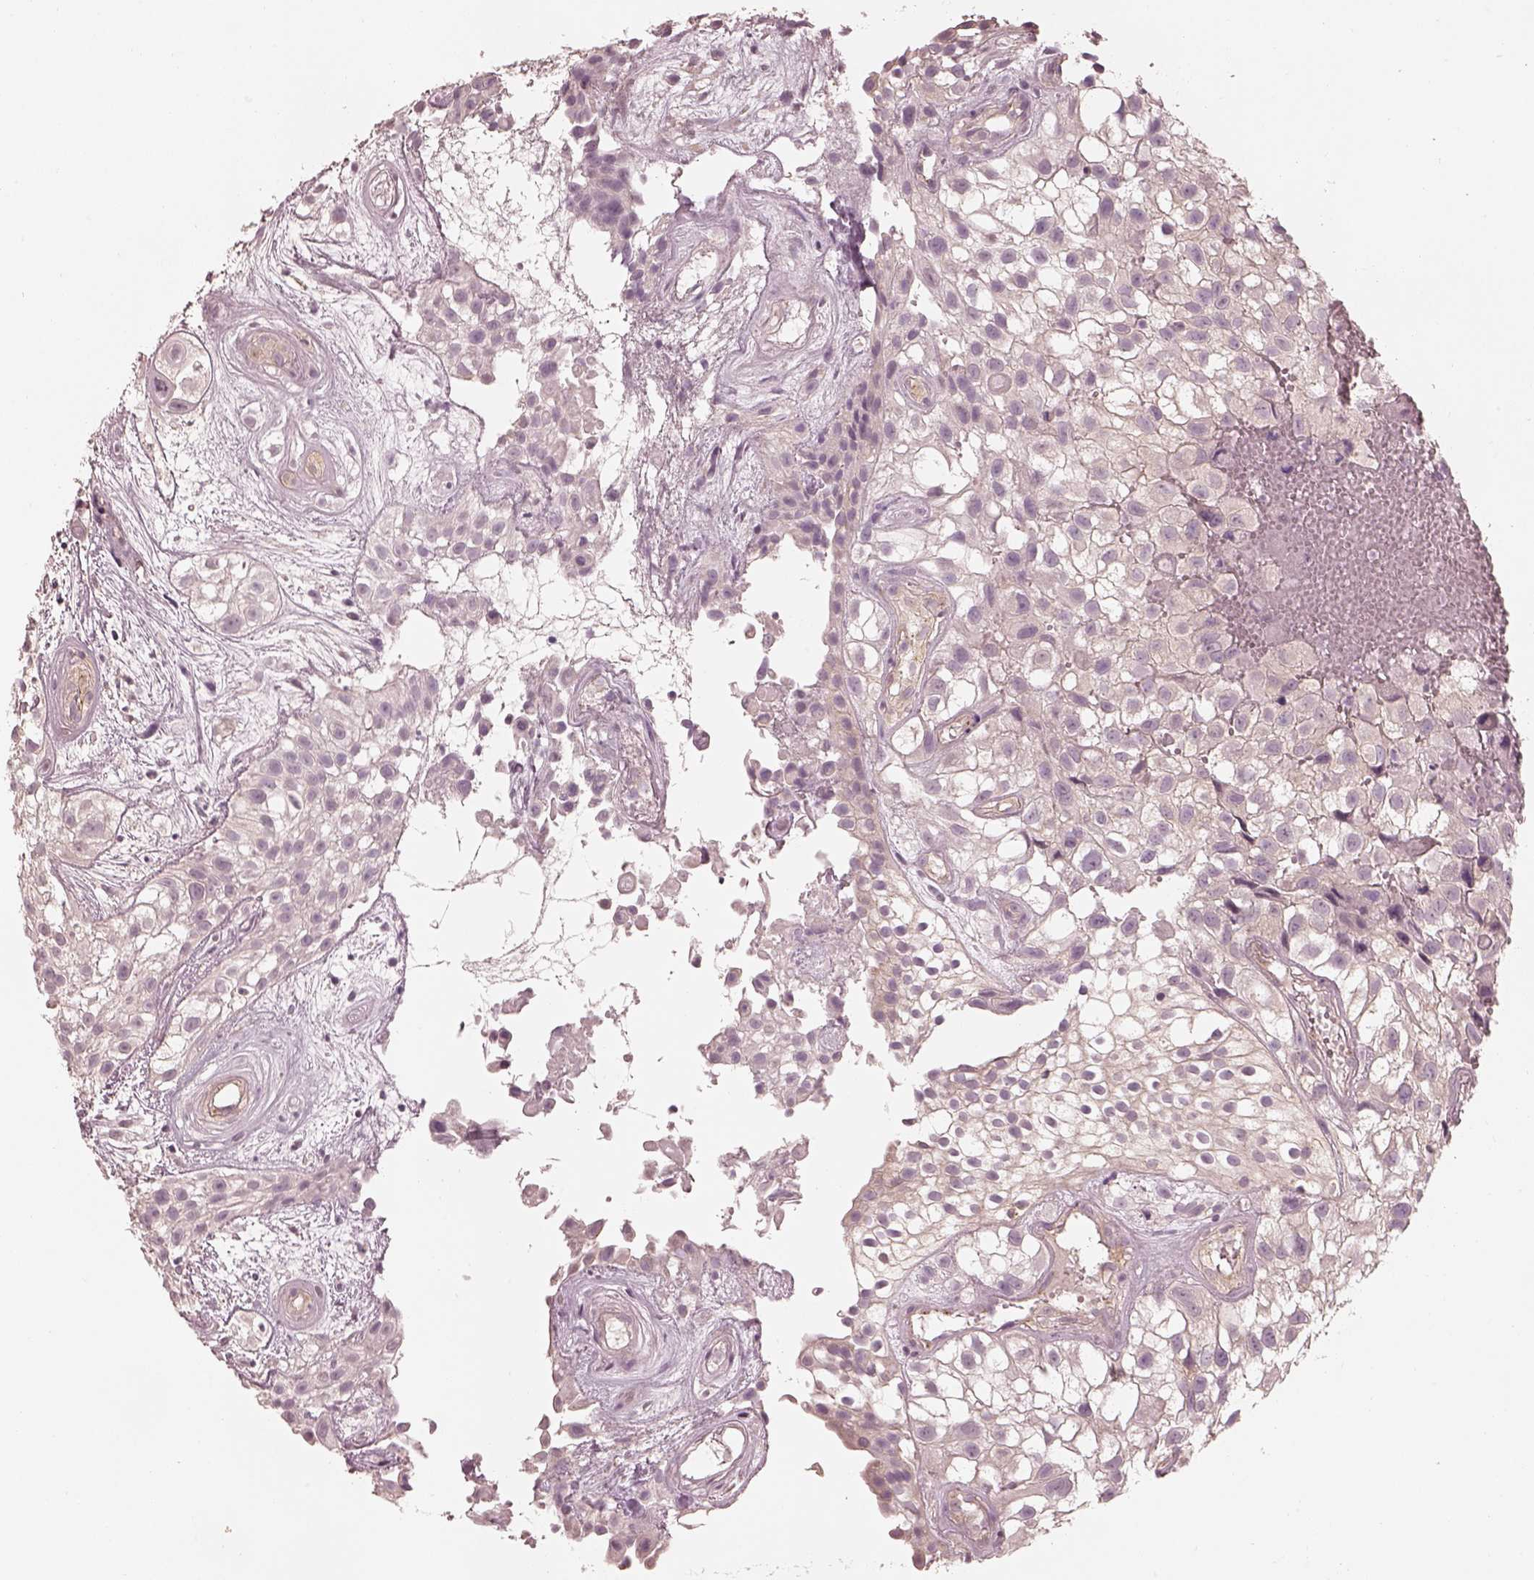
{"staining": {"intensity": "negative", "quantity": "none", "location": "none"}, "tissue": "urothelial cancer", "cell_type": "Tumor cells", "image_type": "cancer", "snomed": [{"axis": "morphology", "description": "Urothelial carcinoma, High grade"}, {"axis": "topography", "description": "Urinary bladder"}], "caption": "Photomicrograph shows no protein staining in tumor cells of urothelial cancer tissue. Brightfield microscopy of immunohistochemistry (IHC) stained with DAB (3,3'-diaminobenzidine) (brown) and hematoxylin (blue), captured at high magnification.", "gene": "PRKACG", "patient": {"sex": "male", "age": 56}}